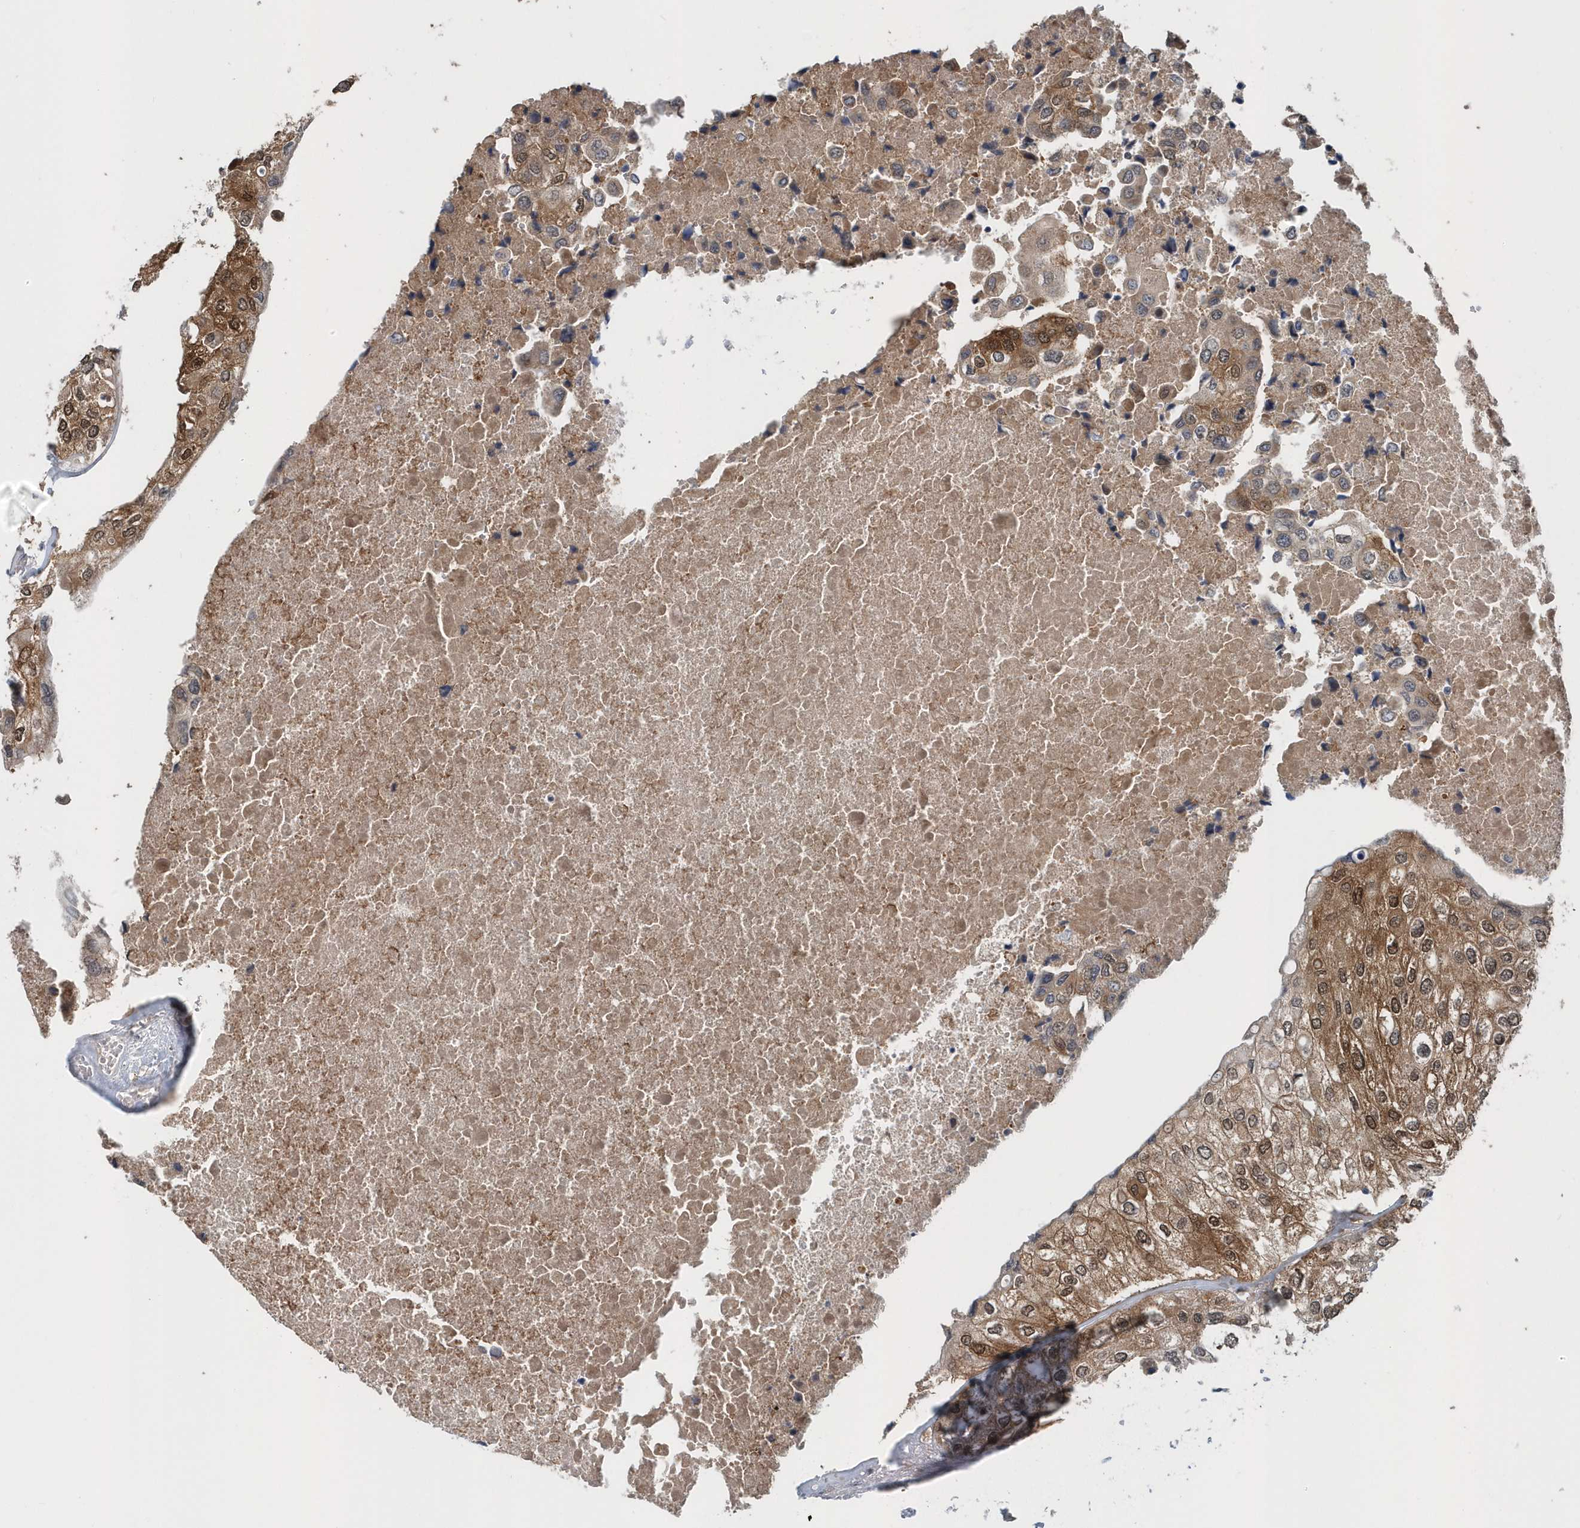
{"staining": {"intensity": "moderate", "quantity": ">75%", "location": "cytoplasmic/membranous,nuclear"}, "tissue": "urothelial cancer", "cell_type": "Tumor cells", "image_type": "cancer", "snomed": [{"axis": "morphology", "description": "Urothelial carcinoma, High grade"}, {"axis": "topography", "description": "Urinary bladder"}], "caption": "Immunohistochemistry photomicrograph of human urothelial carcinoma (high-grade) stained for a protein (brown), which exhibits medium levels of moderate cytoplasmic/membranous and nuclear positivity in about >75% of tumor cells.", "gene": "PFN2", "patient": {"sex": "male", "age": 64}}